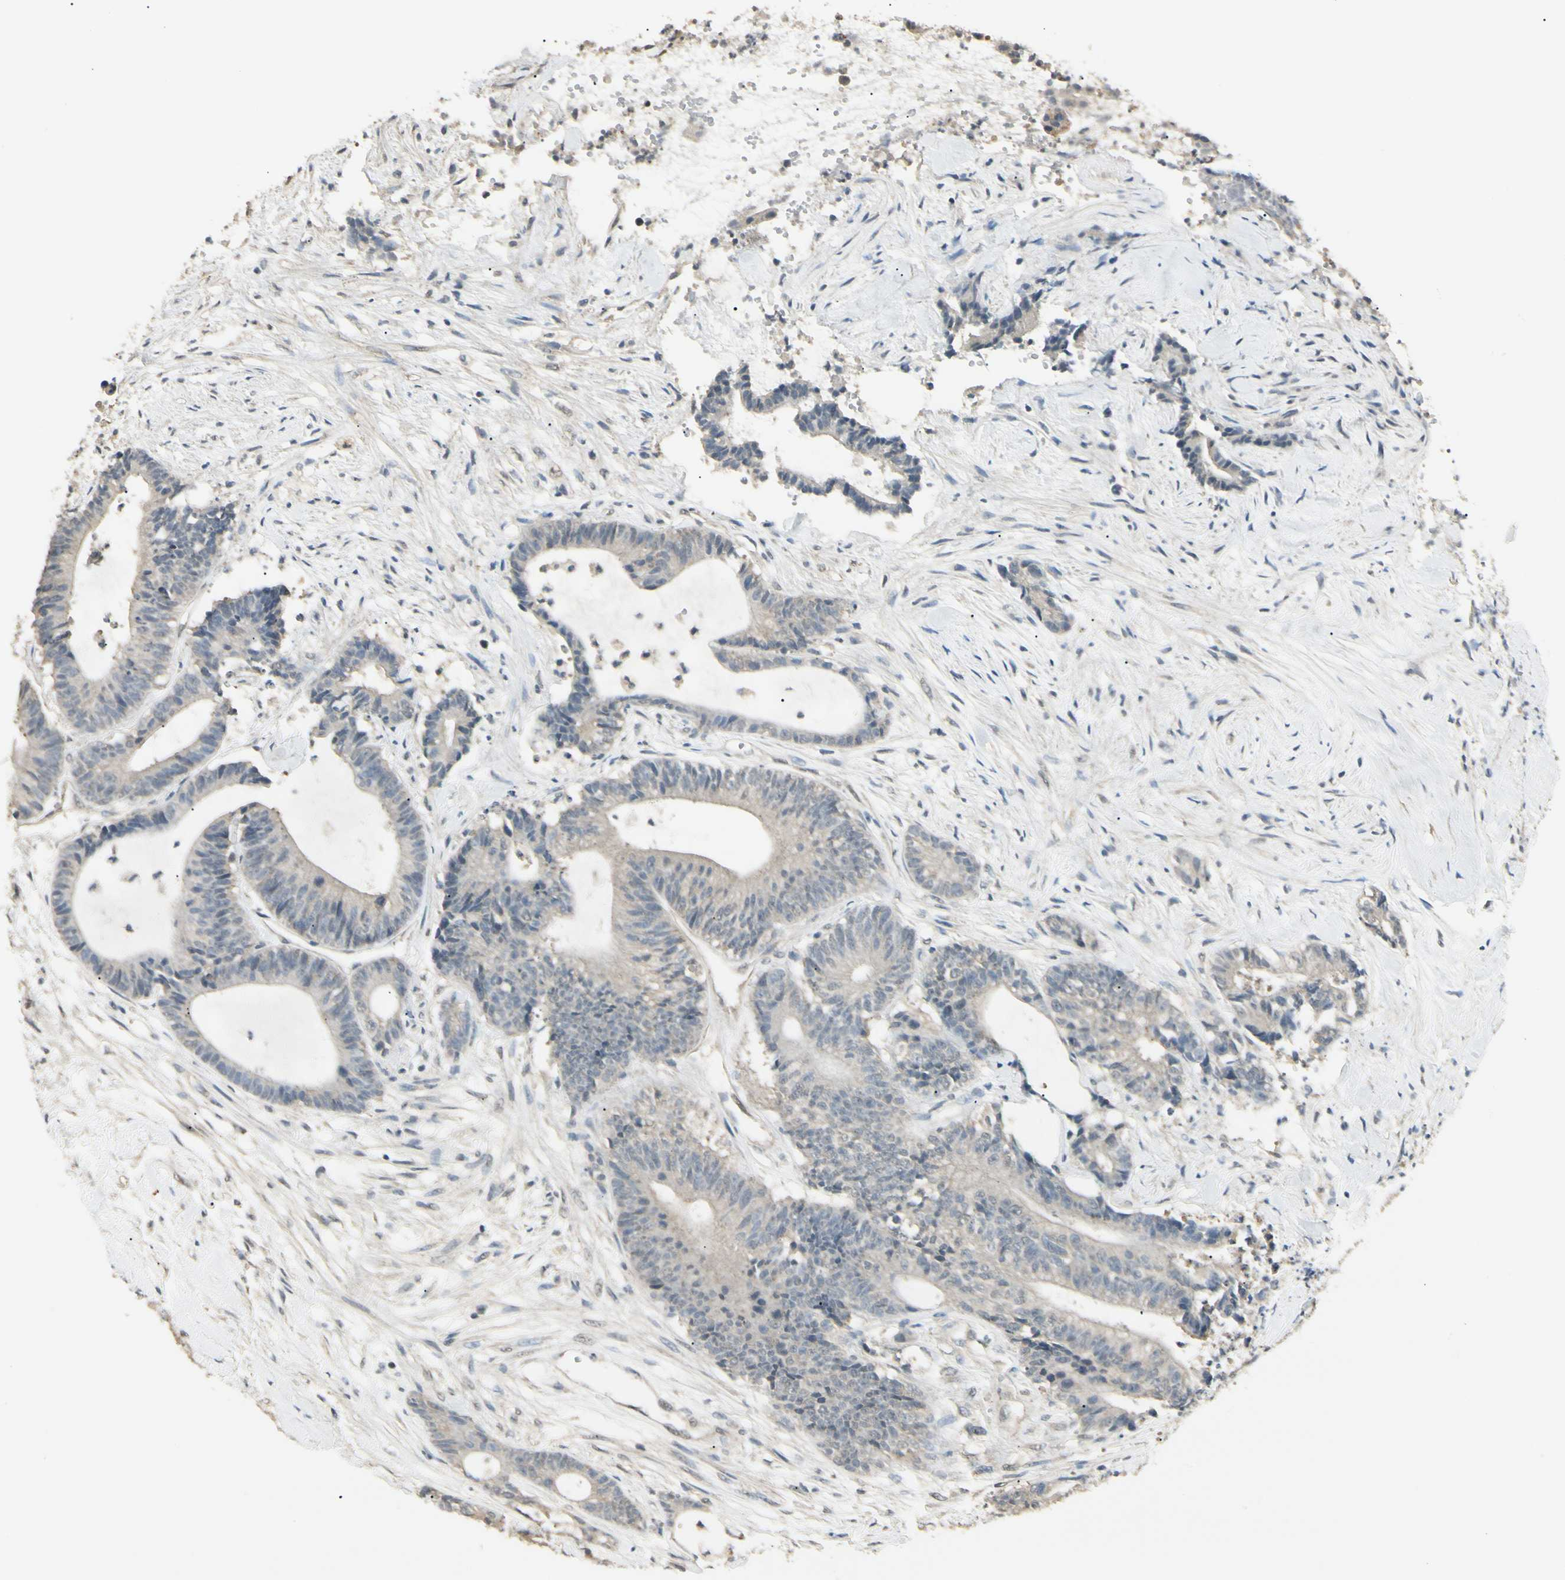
{"staining": {"intensity": "negative", "quantity": "none", "location": "none"}, "tissue": "colorectal cancer", "cell_type": "Tumor cells", "image_type": "cancer", "snomed": [{"axis": "morphology", "description": "Adenocarcinoma, NOS"}, {"axis": "topography", "description": "Colon"}], "caption": "High power microscopy histopathology image of an immunohistochemistry photomicrograph of colorectal cancer (adenocarcinoma), revealing no significant positivity in tumor cells.", "gene": "SGCA", "patient": {"sex": "female", "age": 84}}